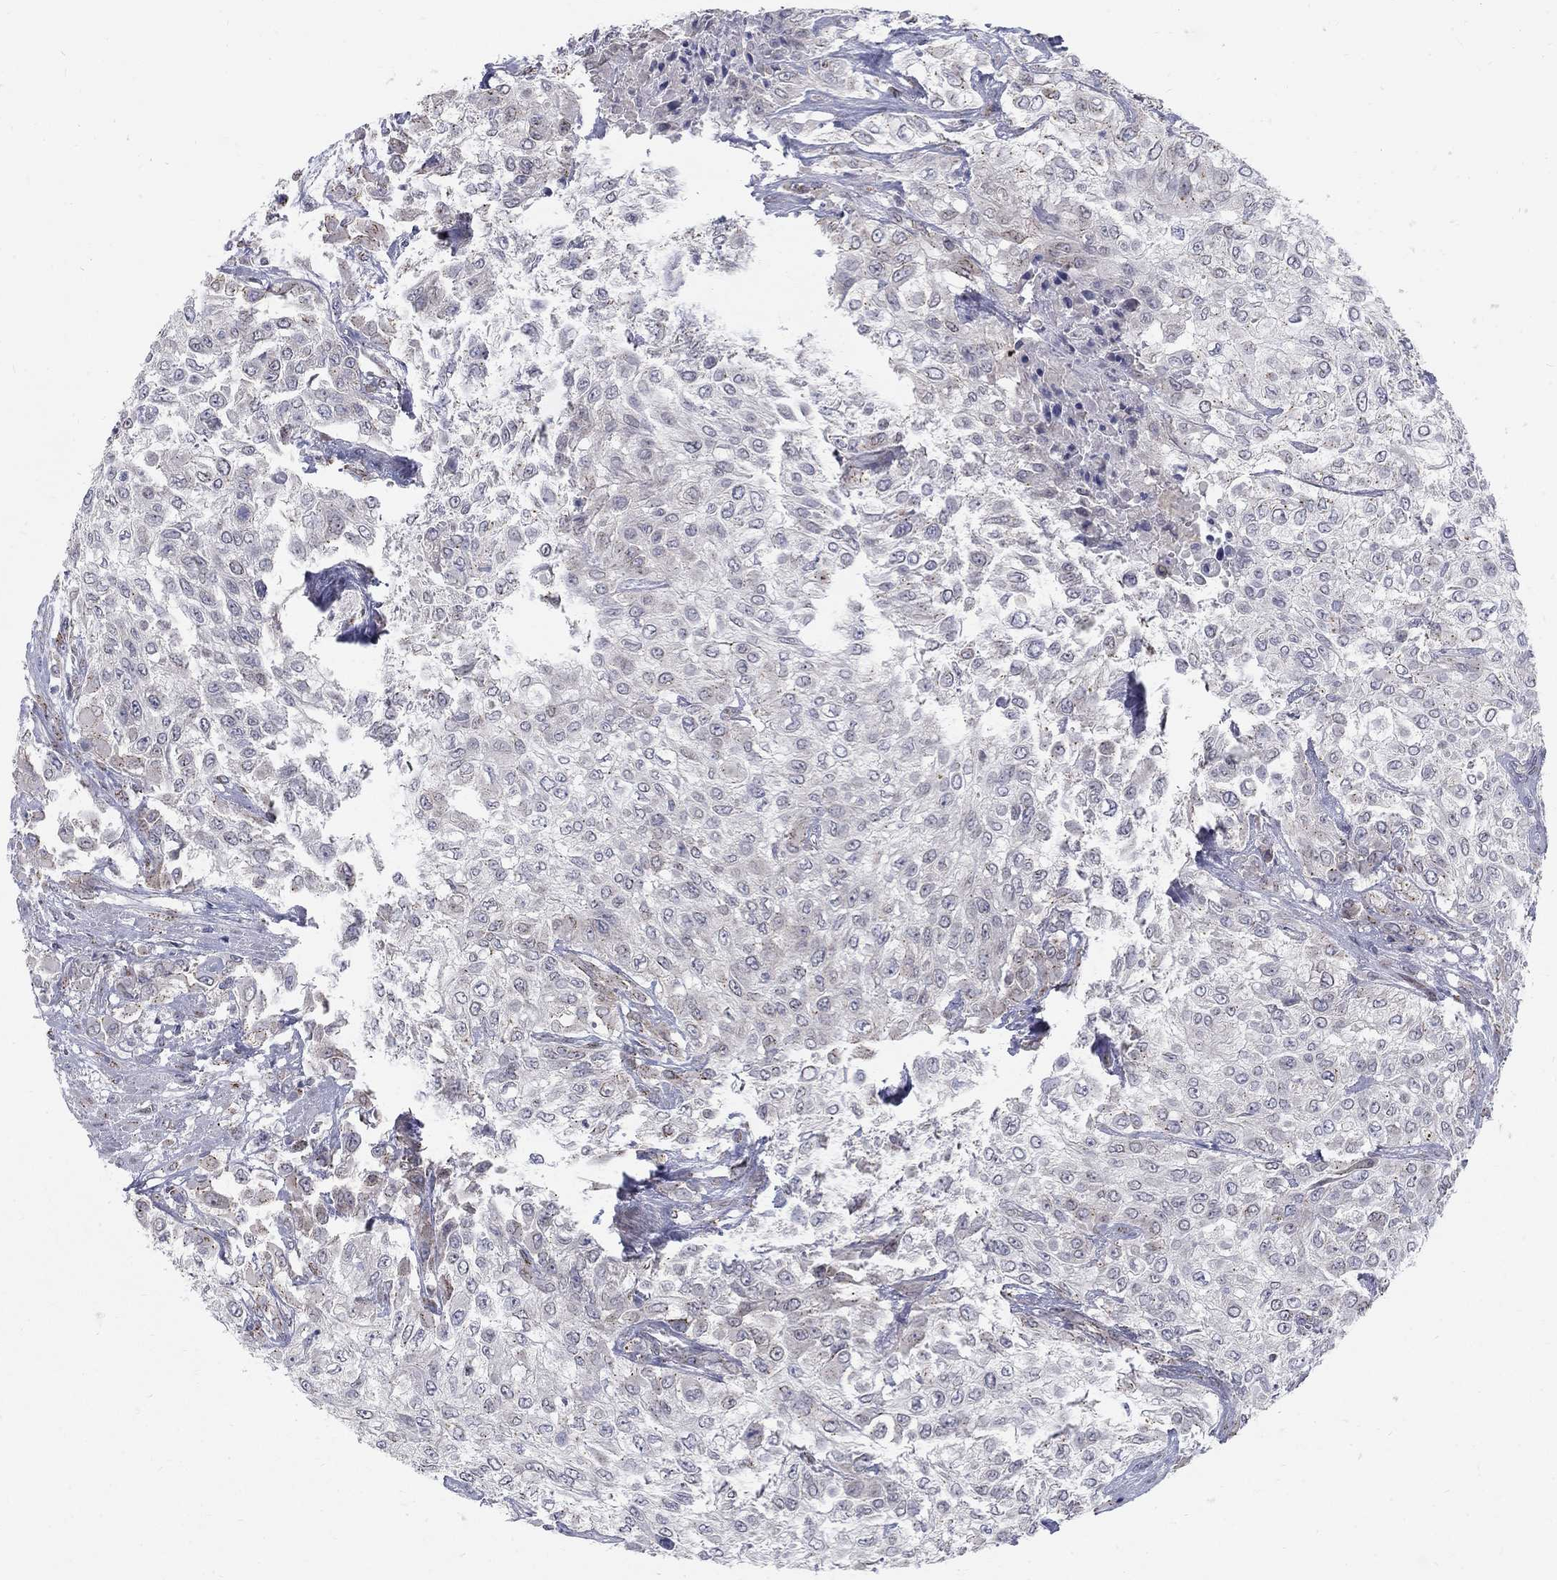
{"staining": {"intensity": "negative", "quantity": "none", "location": "none"}, "tissue": "urothelial cancer", "cell_type": "Tumor cells", "image_type": "cancer", "snomed": [{"axis": "morphology", "description": "Urothelial carcinoma, High grade"}, {"axis": "topography", "description": "Urinary bladder"}], "caption": "IHC image of neoplastic tissue: human high-grade urothelial carcinoma stained with DAB (3,3'-diaminobenzidine) displays no significant protein positivity in tumor cells.", "gene": "PANK3", "patient": {"sex": "male", "age": 57}}